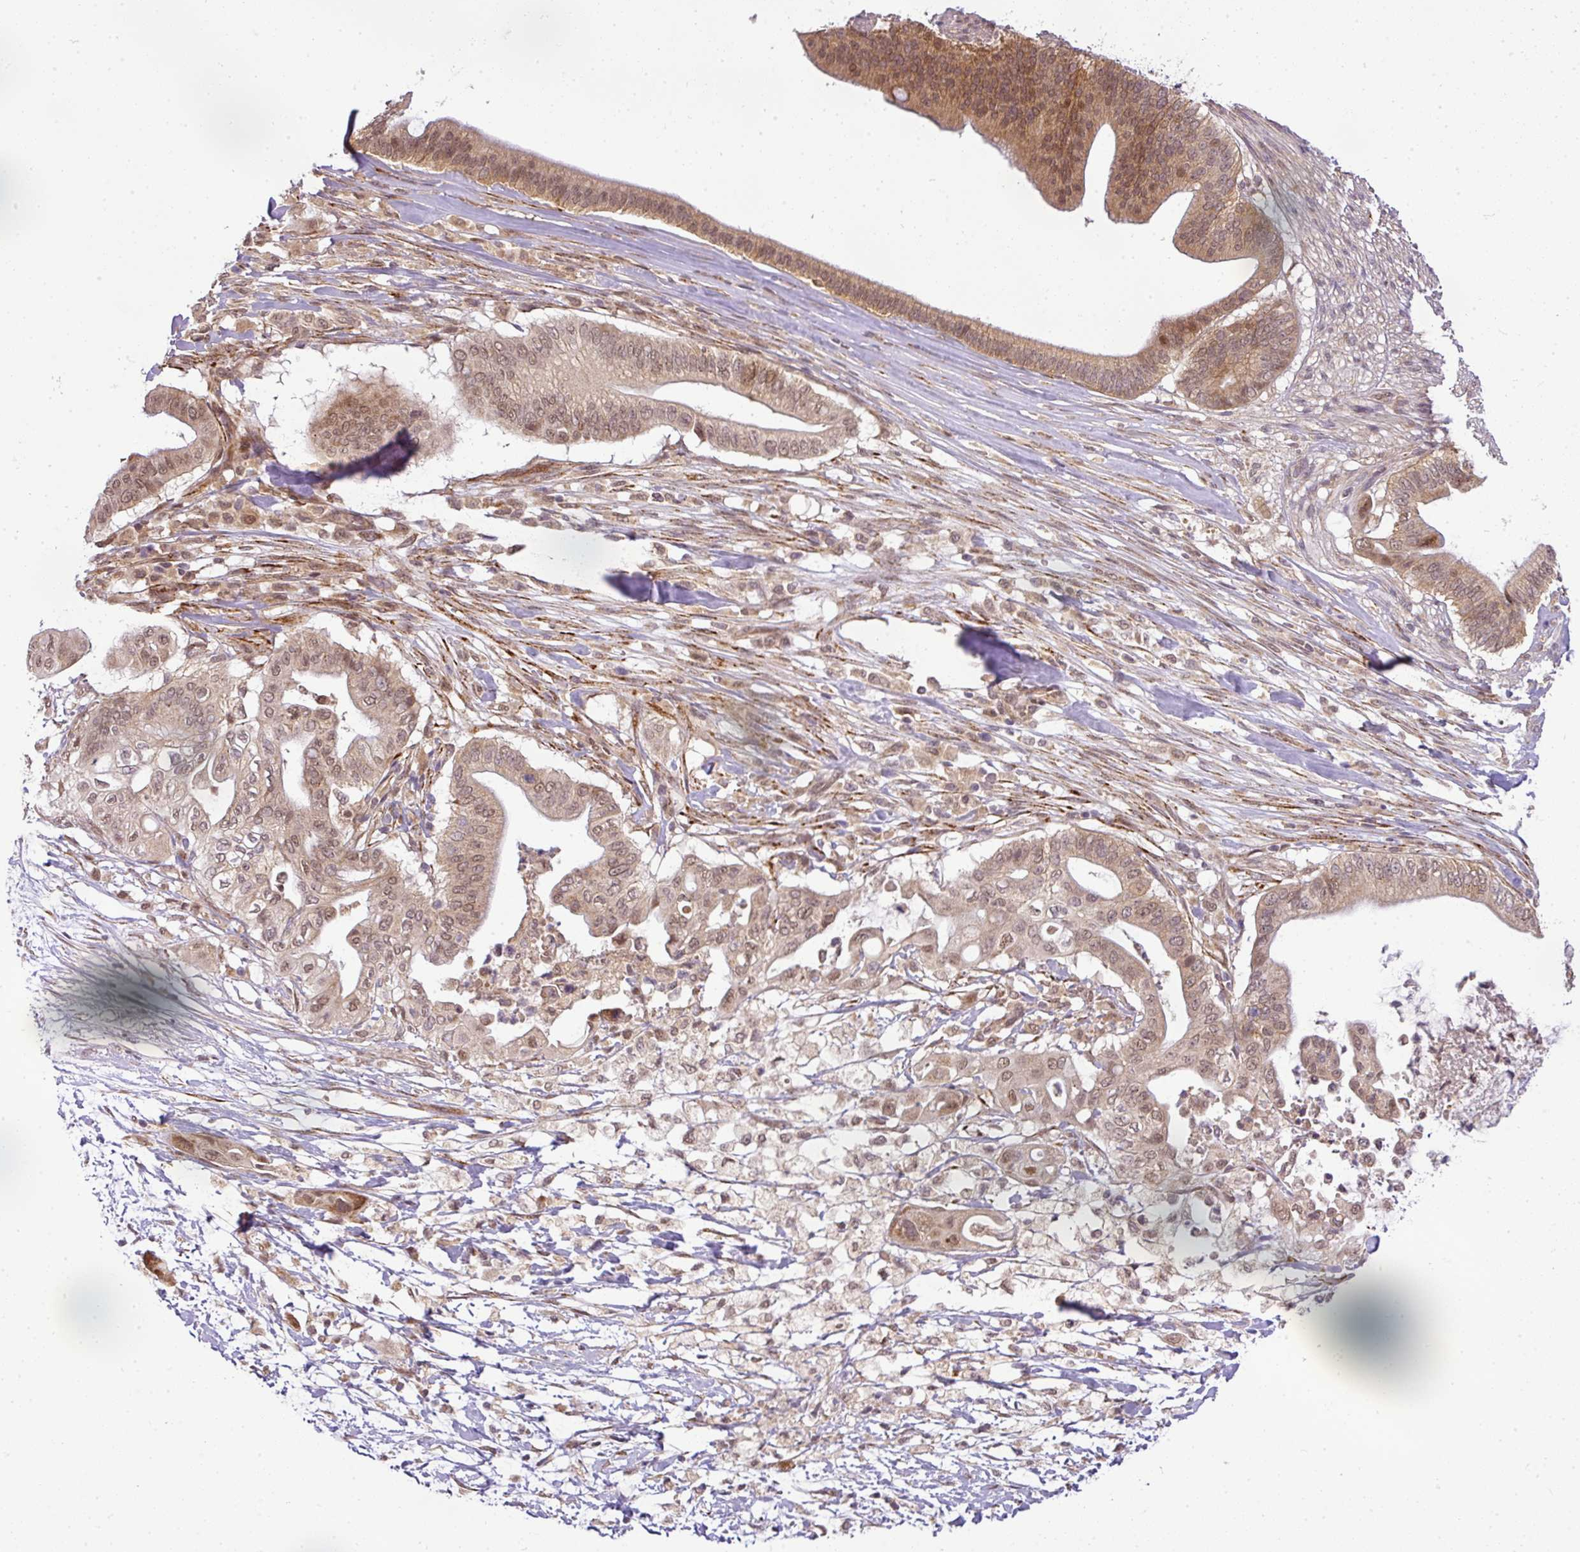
{"staining": {"intensity": "moderate", "quantity": ">75%", "location": "cytoplasmic/membranous,nuclear"}, "tissue": "pancreatic cancer", "cell_type": "Tumor cells", "image_type": "cancer", "snomed": [{"axis": "morphology", "description": "Adenocarcinoma, NOS"}, {"axis": "topography", "description": "Pancreas"}], "caption": "Immunohistochemical staining of pancreatic adenocarcinoma displays medium levels of moderate cytoplasmic/membranous and nuclear protein positivity in about >75% of tumor cells. (DAB IHC with brightfield microscopy, high magnification).", "gene": "C1orf226", "patient": {"sex": "male", "age": 68}}